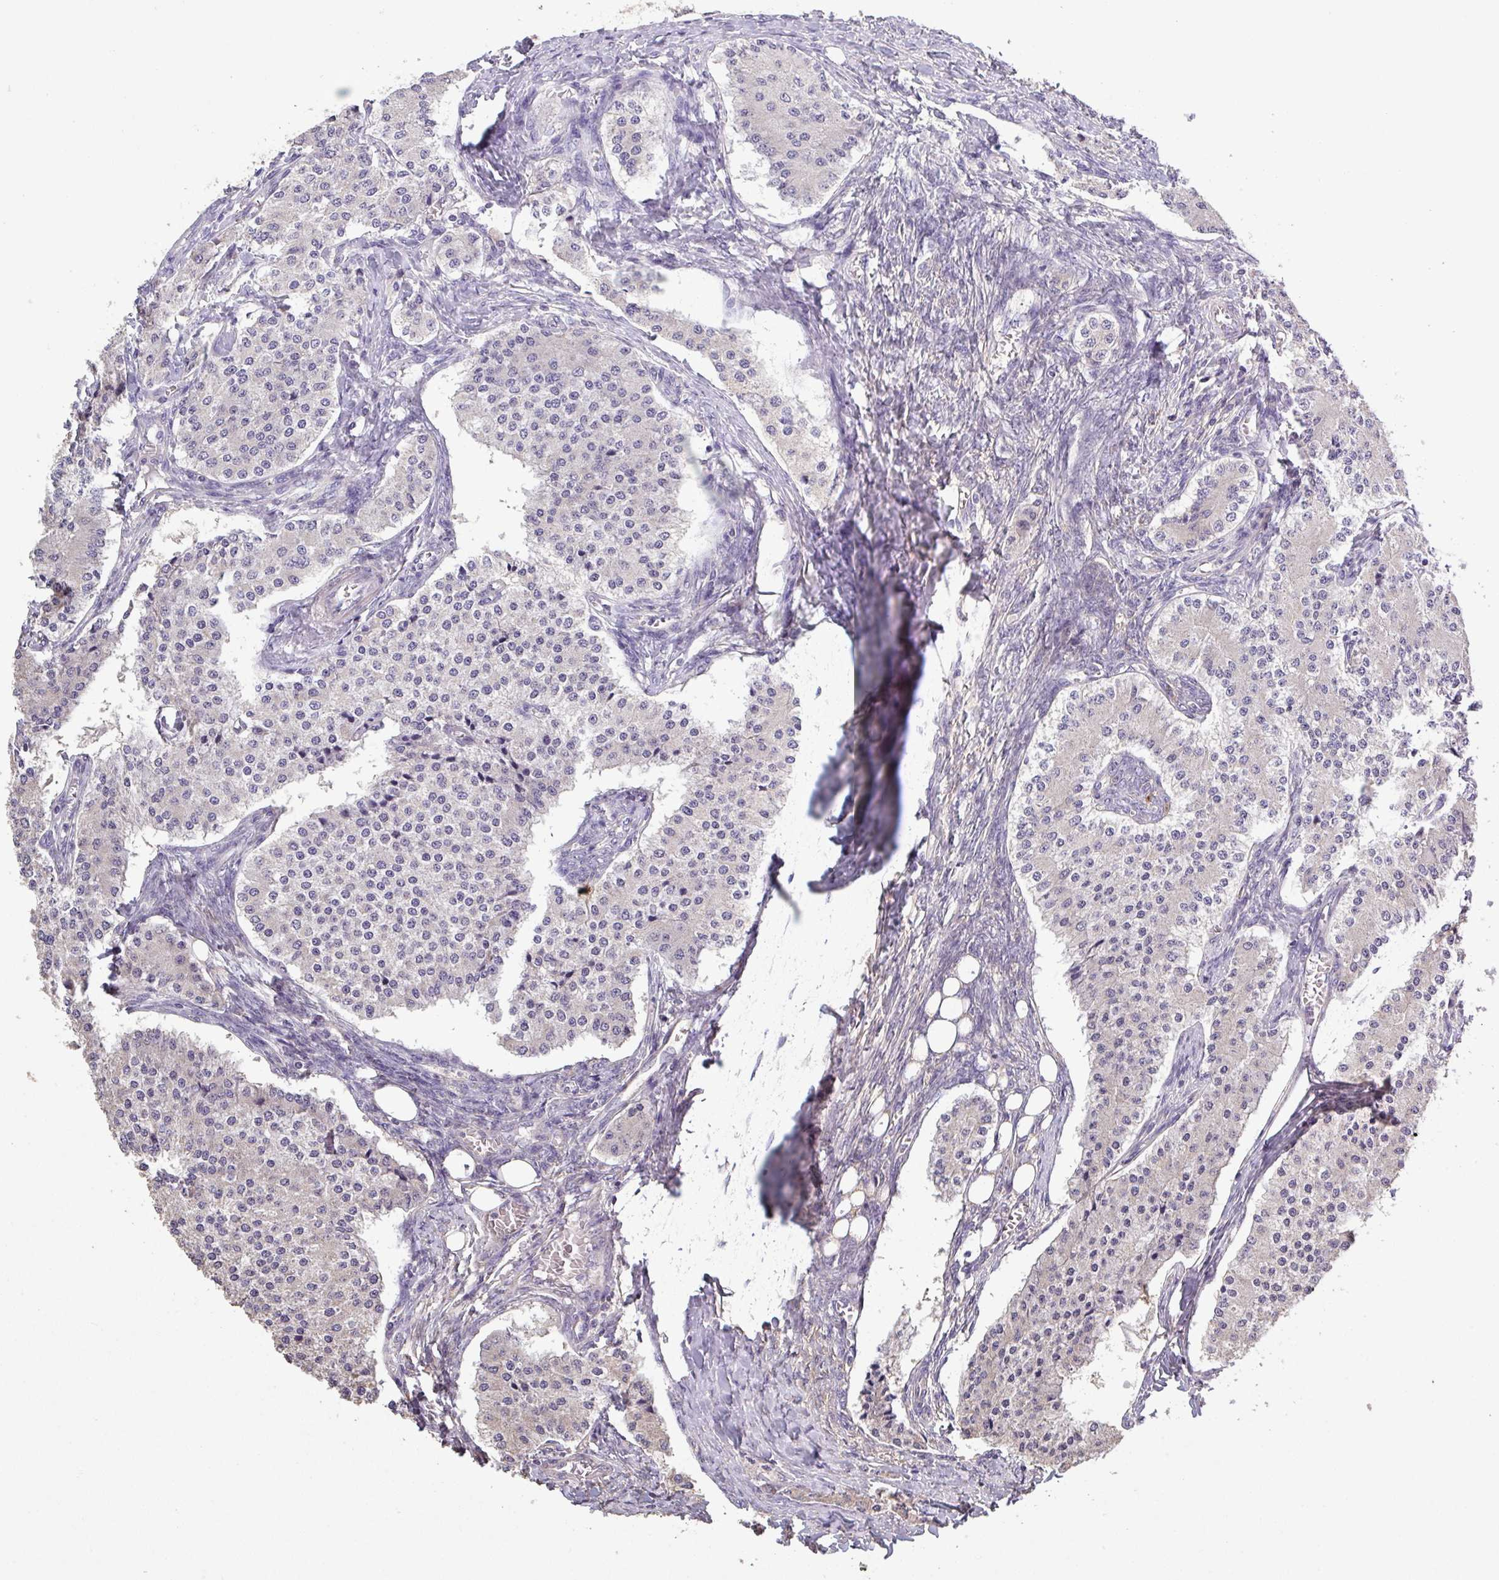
{"staining": {"intensity": "negative", "quantity": "none", "location": "none"}, "tissue": "carcinoid", "cell_type": "Tumor cells", "image_type": "cancer", "snomed": [{"axis": "morphology", "description": "Carcinoid, malignant, NOS"}, {"axis": "topography", "description": "Colon"}], "caption": "The photomicrograph exhibits no significant positivity in tumor cells of carcinoid.", "gene": "ISLR", "patient": {"sex": "female", "age": 52}}